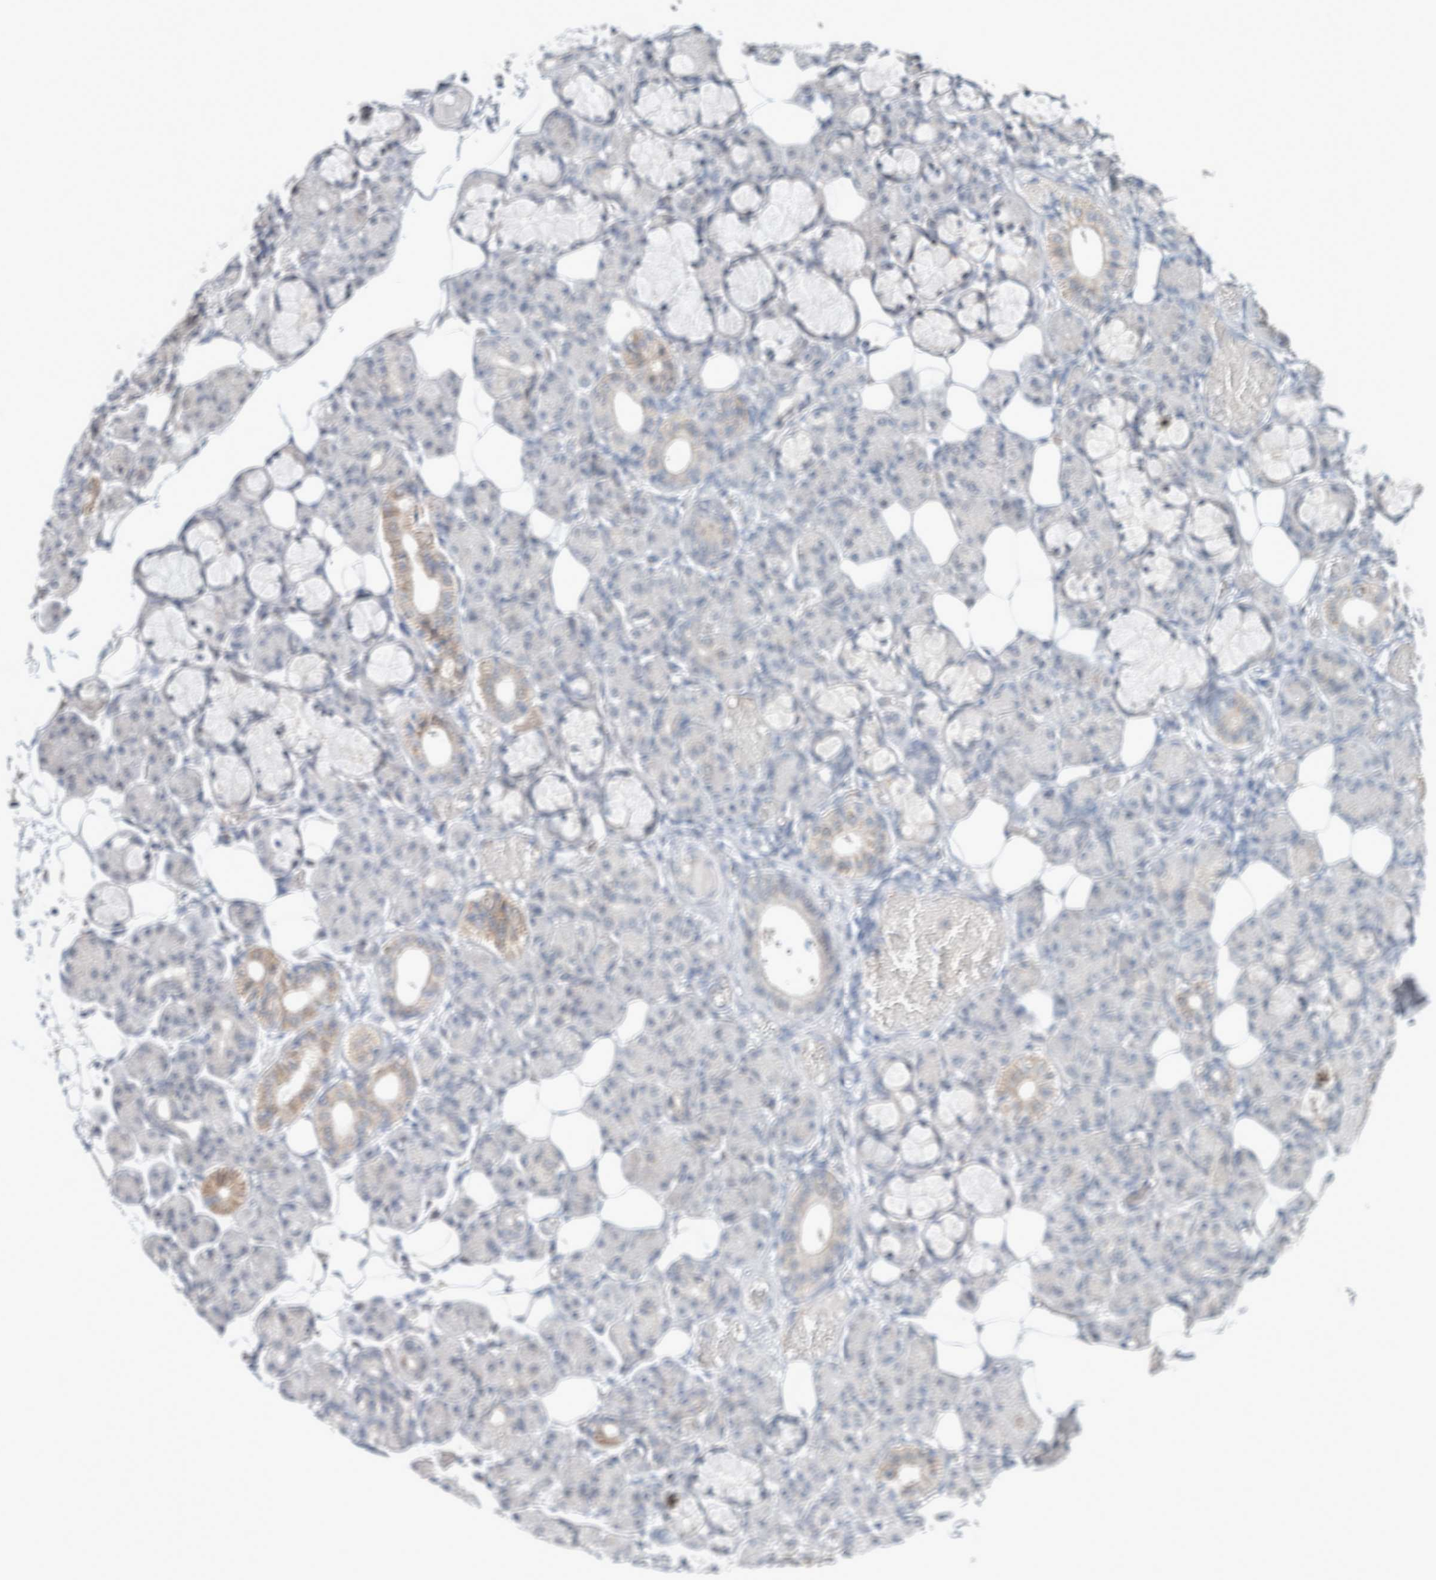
{"staining": {"intensity": "moderate", "quantity": "<25%", "location": "cytoplasmic/membranous"}, "tissue": "salivary gland", "cell_type": "Glandular cells", "image_type": "normal", "snomed": [{"axis": "morphology", "description": "Normal tissue, NOS"}, {"axis": "topography", "description": "Salivary gland"}], "caption": "Moderate cytoplasmic/membranous positivity is identified in approximately <25% of glandular cells in unremarkable salivary gland.", "gene": "CRAT", "patient": {"sex": "male", "age": 63}}